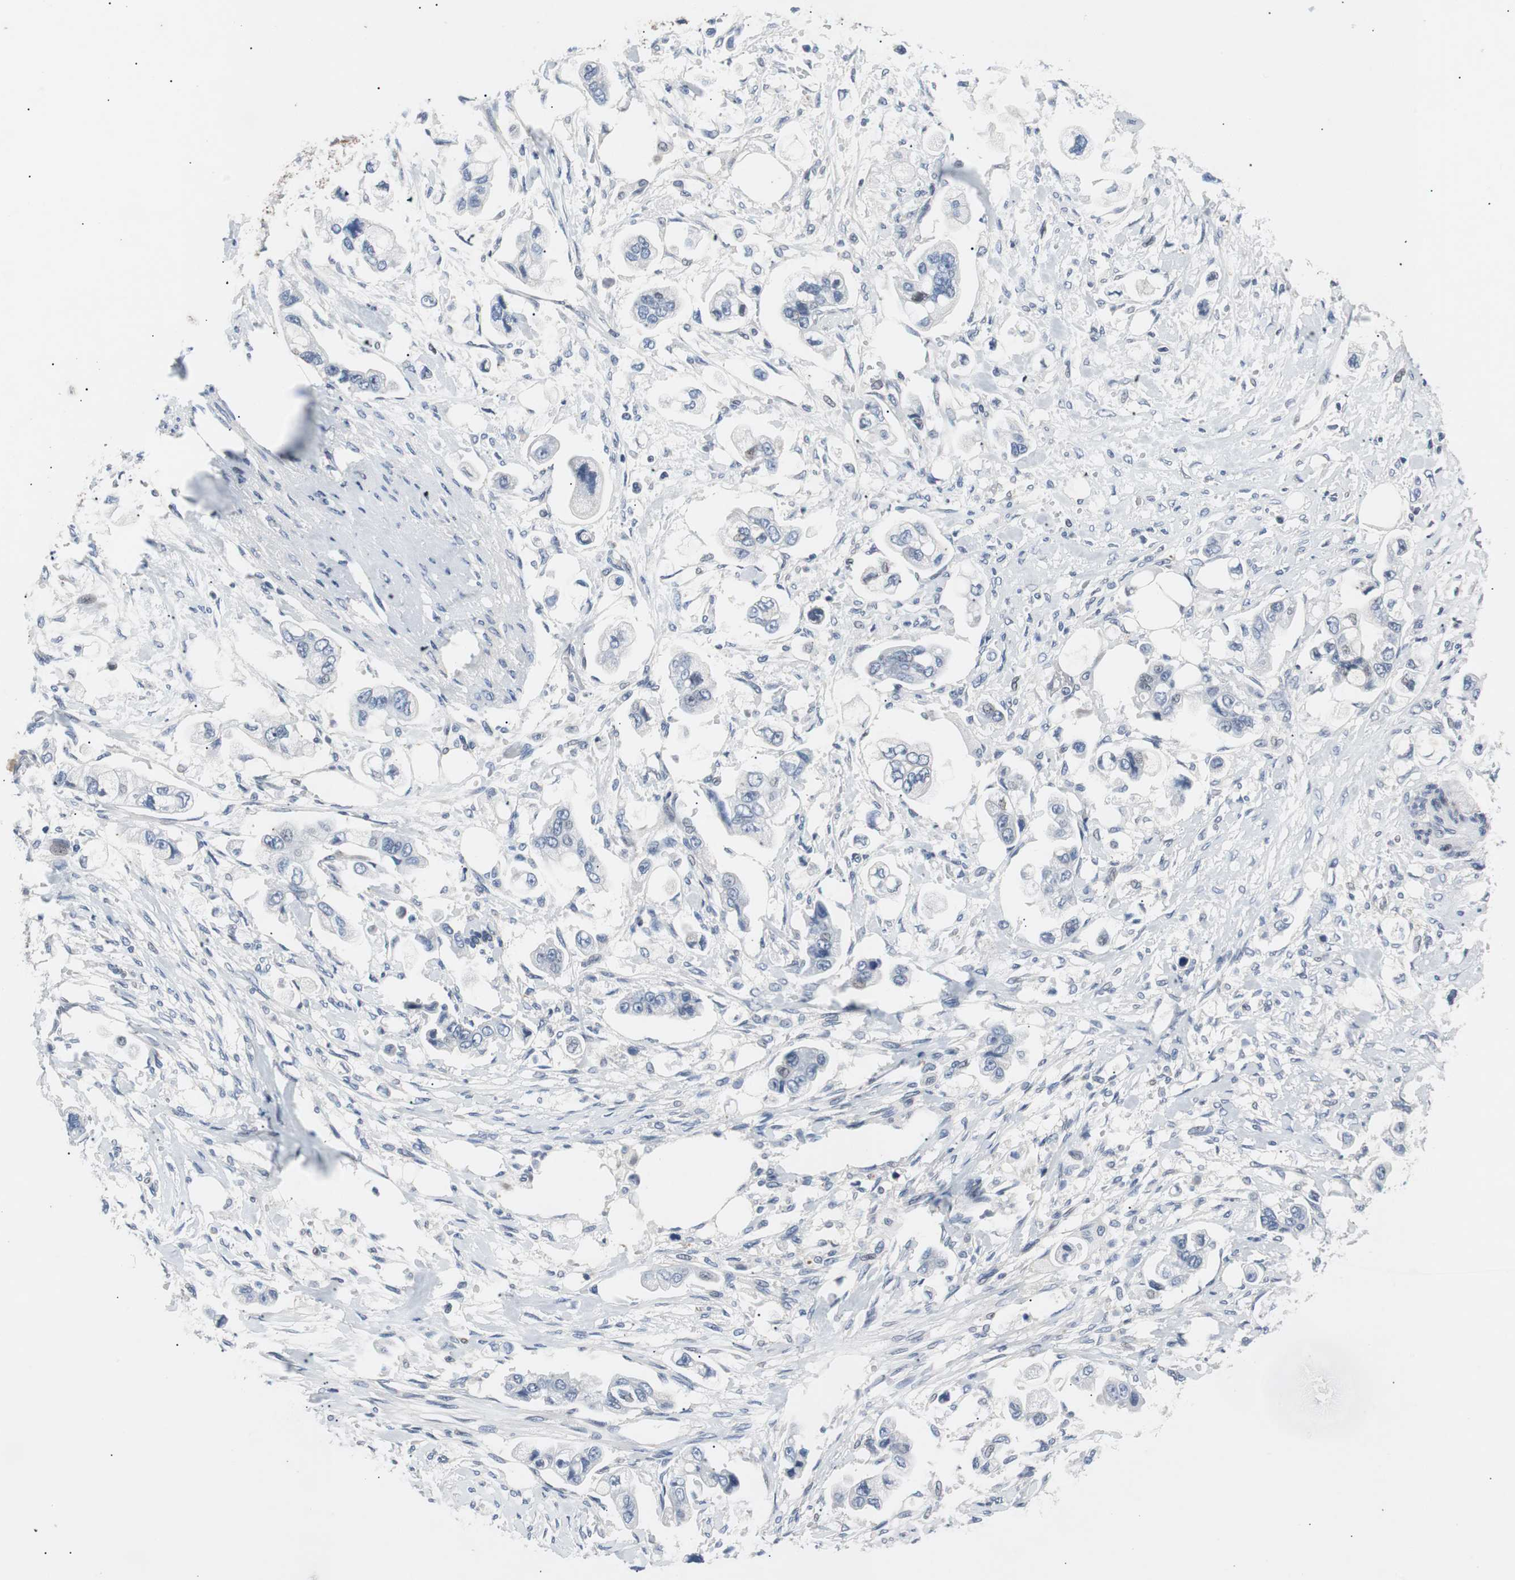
{"staining": {"intensity": "negative", "quantity": "none", "location": "none"}, "tissue": "stomach cancer", "cell_type": "Tumor cells", "image_type": "cancer", "snomed": [{"axis": "morphology", "description": "Adenocarcinoma, NOS"}, {"axis": "topography", "description": "Stomach"}], "caption": "Protein analysis of stomach adenocarcinoma demonstrates no significant positivity in tumor cells. The staining is performed using DAB (3,3'-diaminobenzidine) brown chromogen with nuclei counter-stained in using hematoxylin.", "gene": "MAP2K4", "patient": {"sex": "male", "age": 62}}